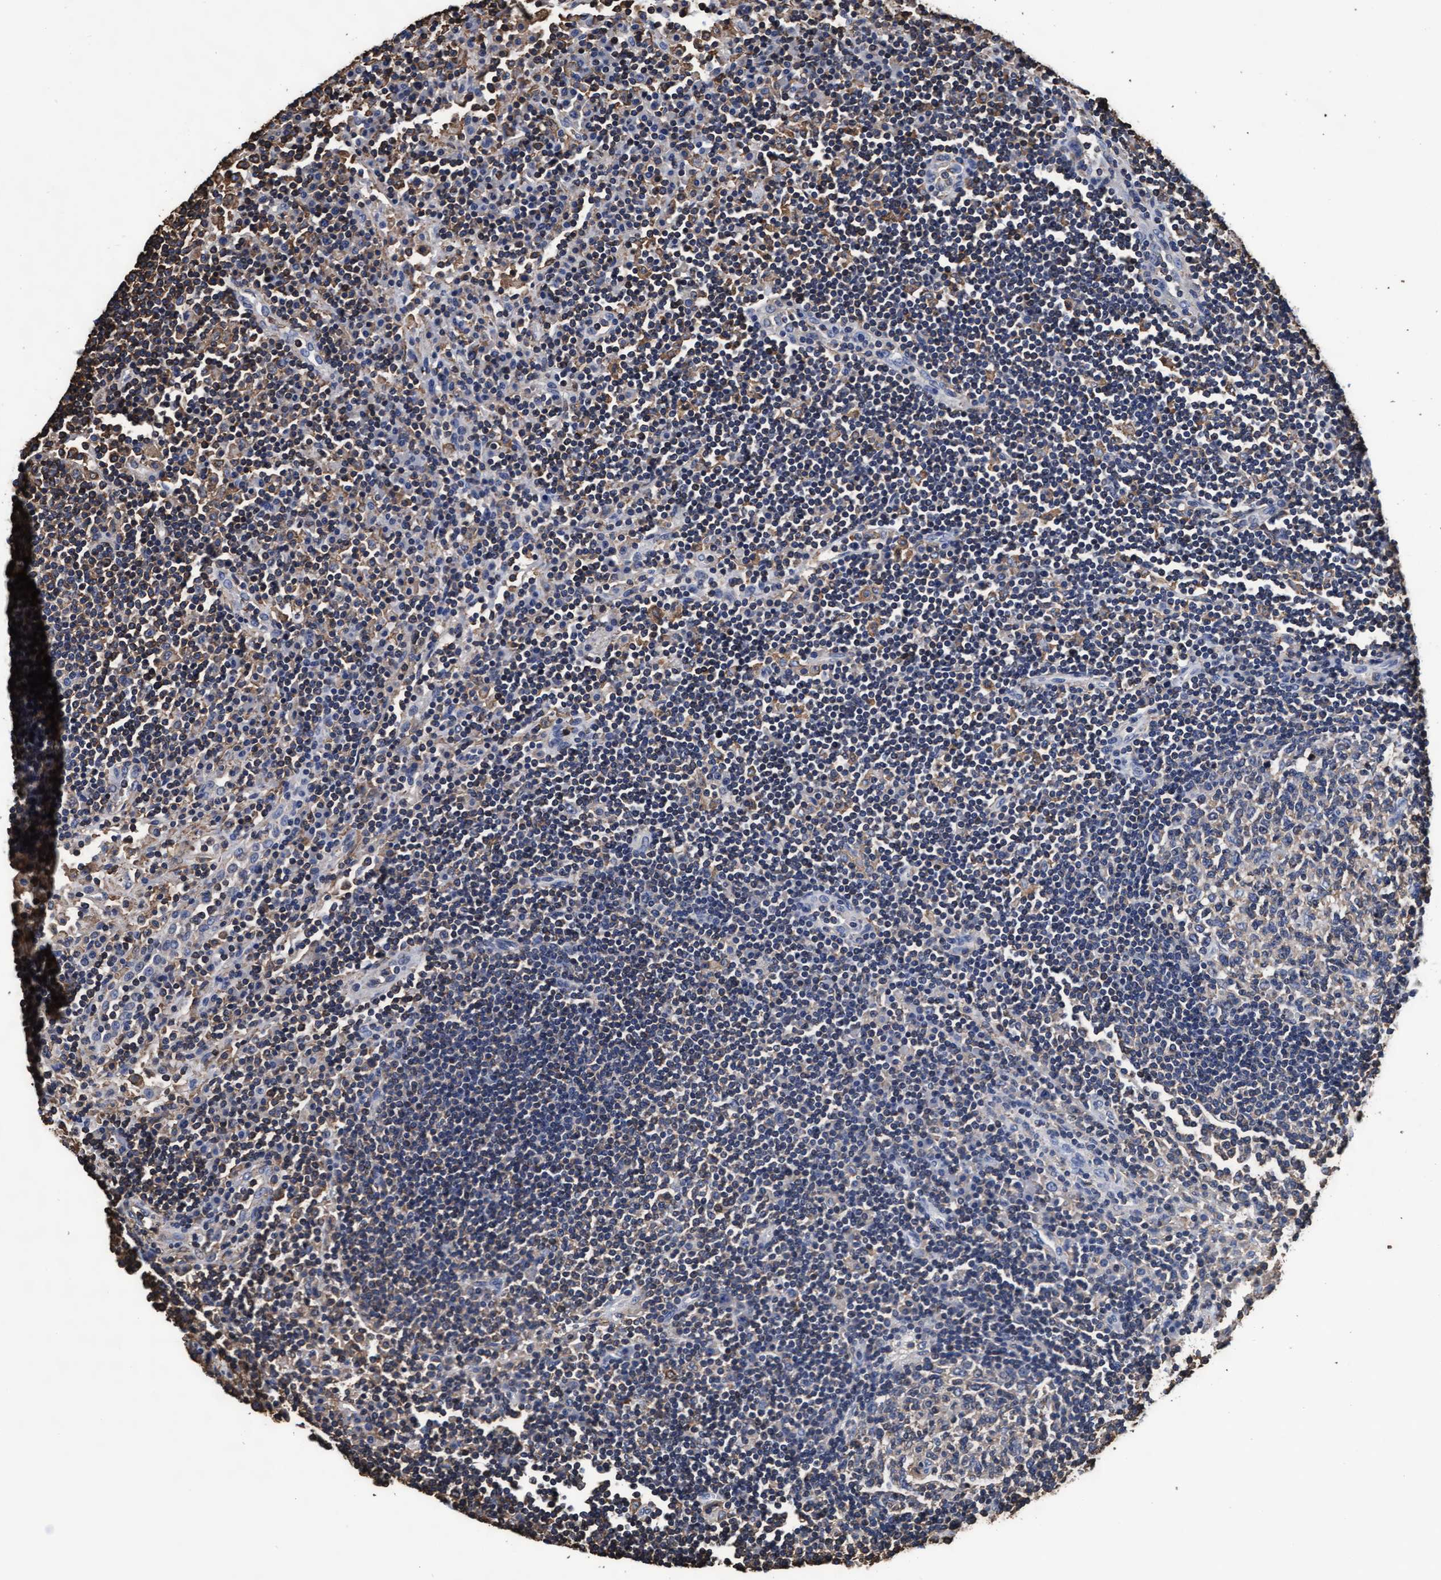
{"staining": {"intensity": "negative", "quantity": "none", "location": "none"}, "tissue": "lymph node", "cell_type": "Germinal center cells", "image_type": "normal", "snomed": [{"axis": "morphology", "description": "Normal tissue, NOS"}, {"axis": "topography", "description": "Lymph node"}], "caption": "This is an IHC image of benign lymph node. There is no expression in germinal center cells.", "gene": "GRHPR", "patient": {"sex": "female", "age": 53}}